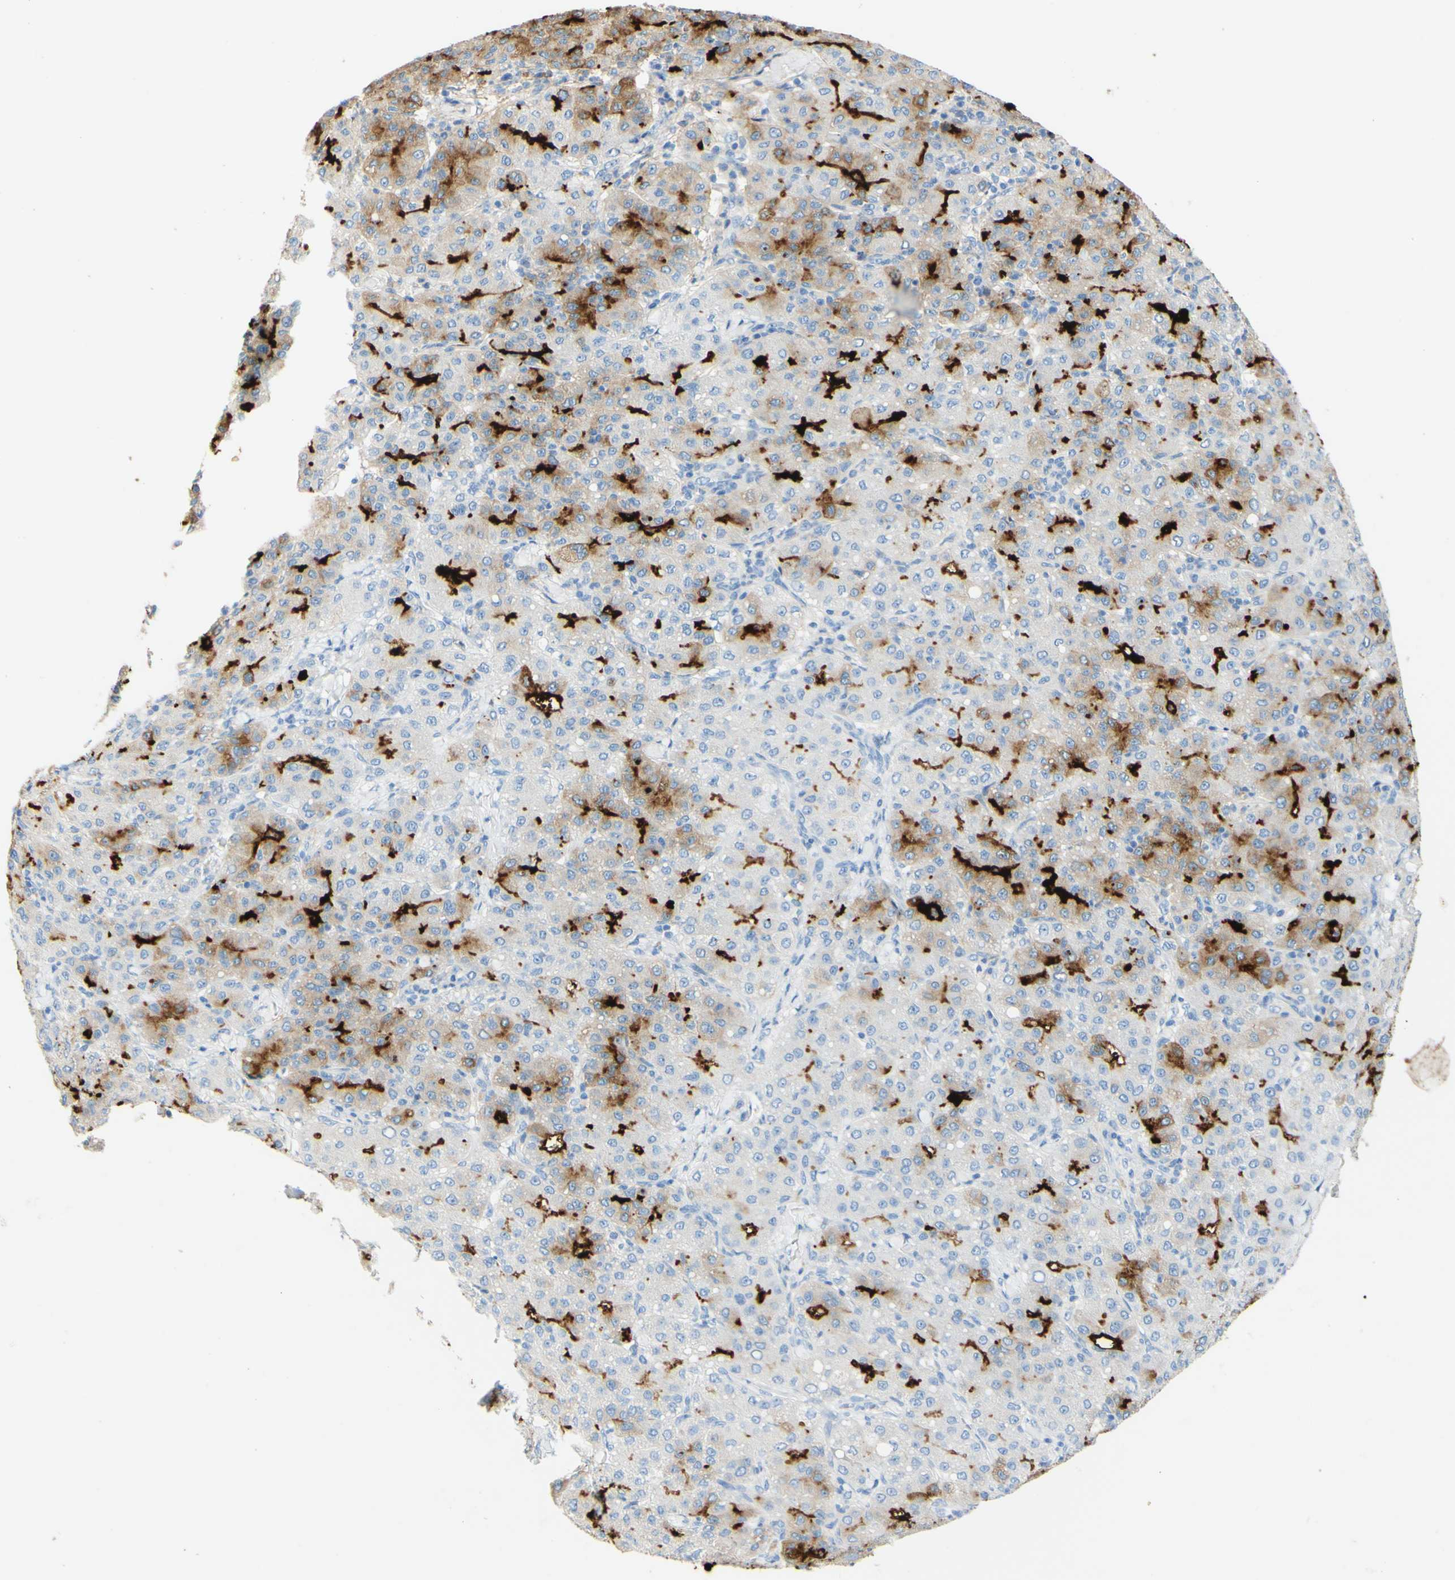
{"staining": {"intensity": "moderate", "quantity": "25%-75%", "location": "cytoplasmic/membranous"}, "tissue": "liver cancer", "cell_type": "Tumor cells", "image_type": "cancer", "snomed": [{"axis": "morphology", "description": "Carcinoma, Hepatocellular, NOS"}, {"axis": "topography", "description": "Liver"}], "caption": "The image demonstrates staining of liver cancer (hepatocellular carcinoma), revealing moderate cytoplasmic/membranous protein expression (brown color) within tumor cells. (DAB IHC, brown staining for protein, blue staining for nuclei).", "gene": "PIGR", "patient": {"sex": "male", "age": 65}}